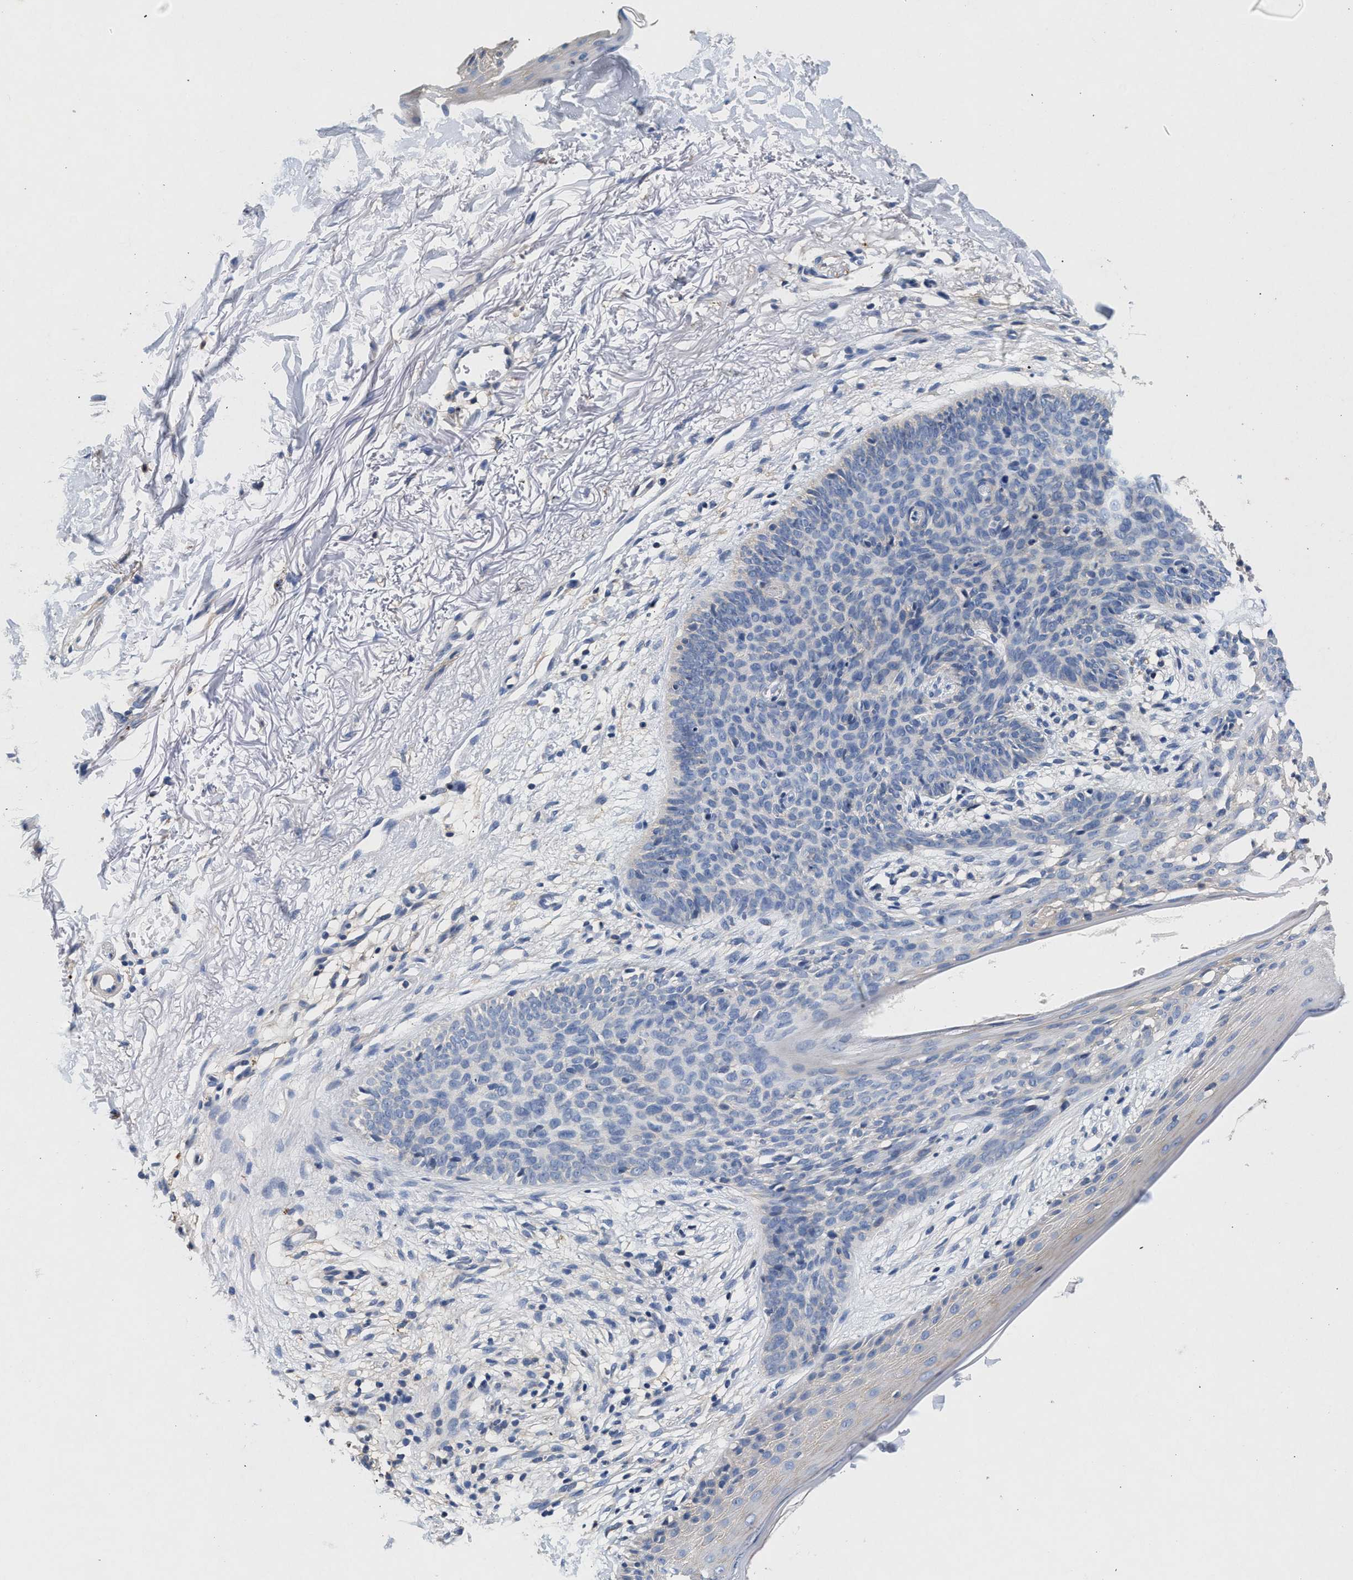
{"staining": {"intensity": "negative", "quantity": "none", "location": "none"}, "tissue": "skin cancer", "cell_type": "Tumor cells", "image_type": "cancer", "snomed": [{"axis": "morphology", "description": "Basal cell carcinoma"}, {"axis": "topography", "description": "Skin"}], "caption": "Immunohistochemical staining of skin cancer (basal cell carcinoma) shows no significant positivity in tumor cells.", "gene": "GNAI3", "patient": {"sex": "female", "age": 70}}